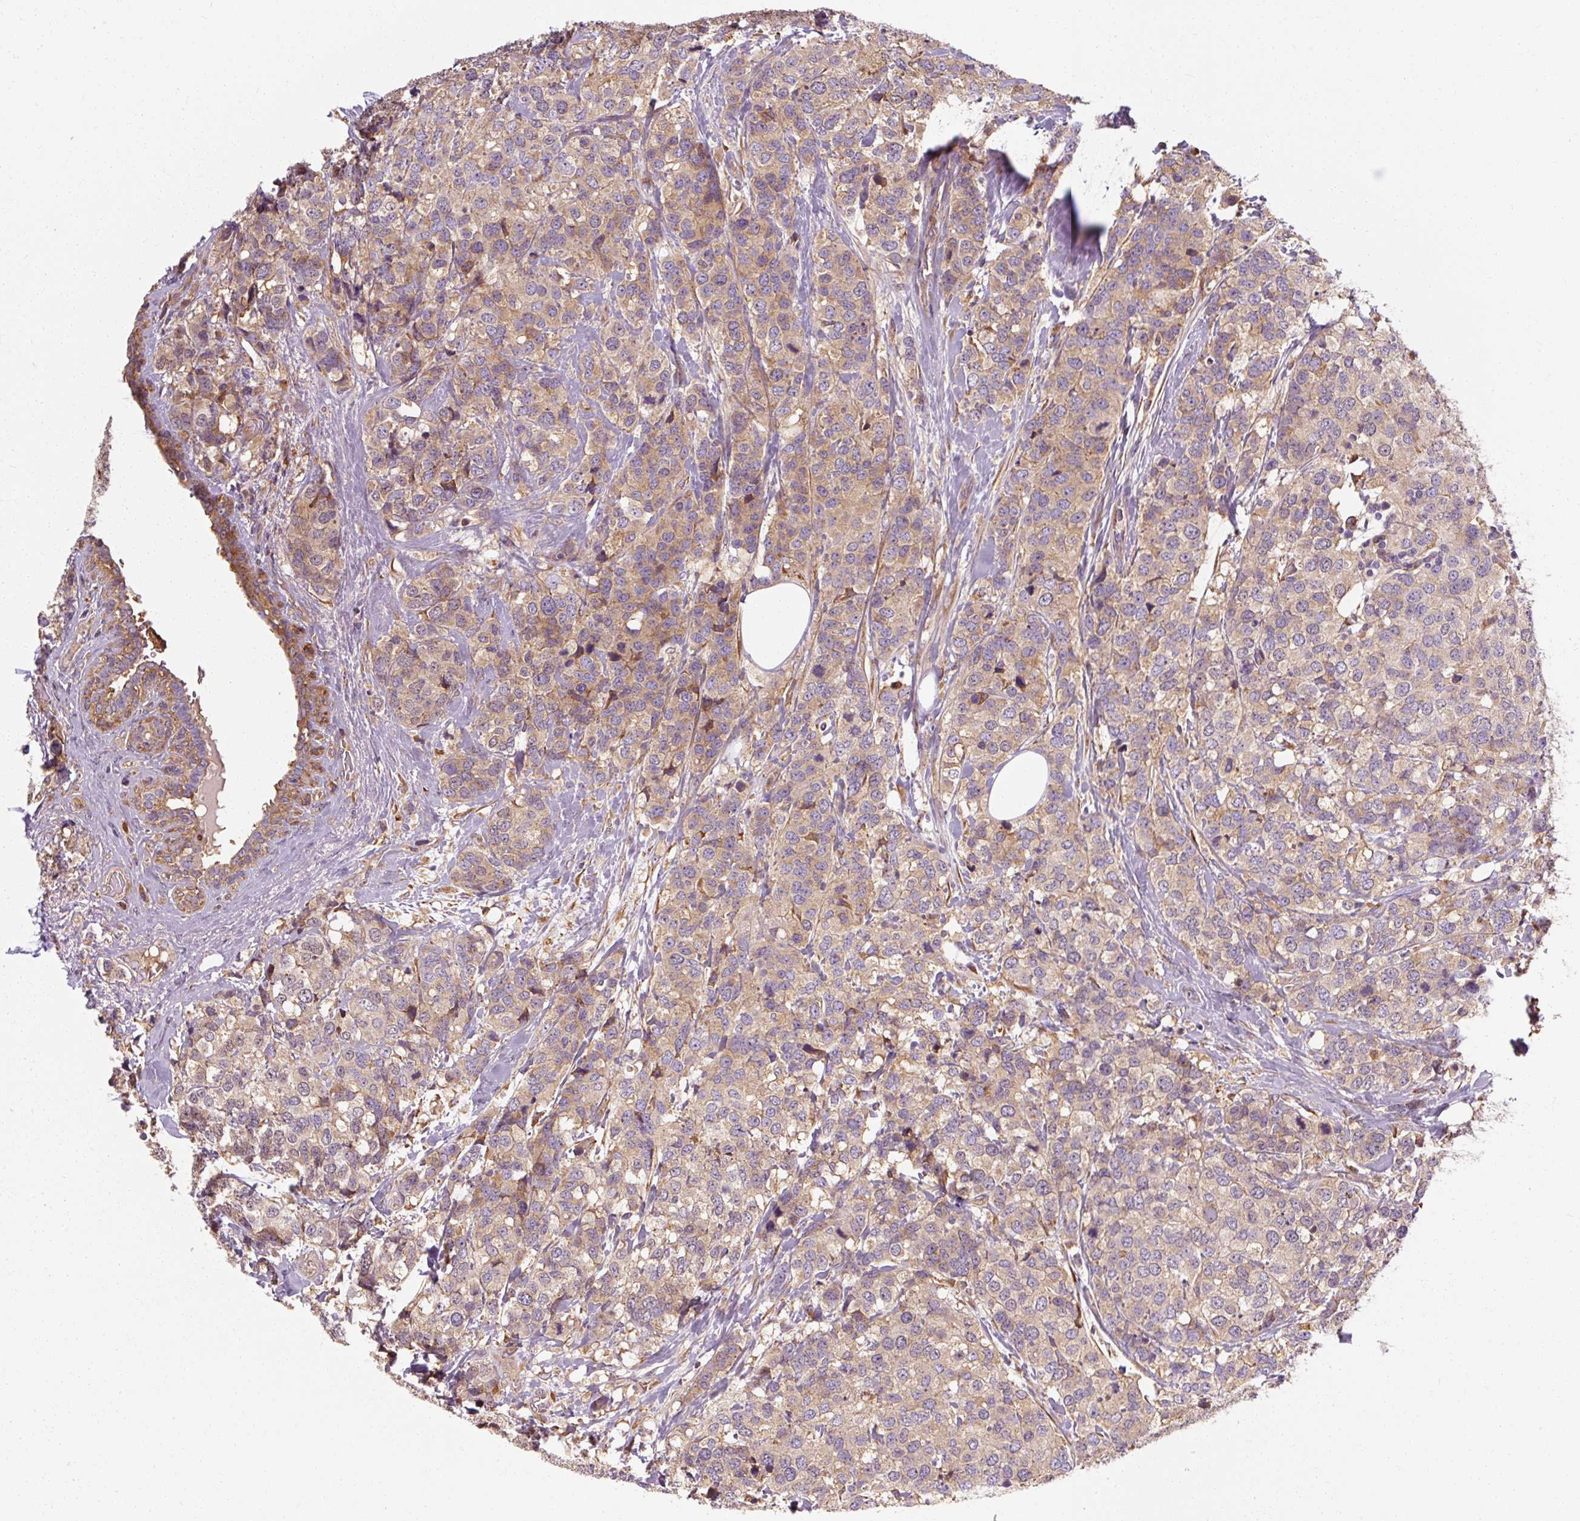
{"staining": {"intensity": "weak", "quantity": ">75%", "location": "cytoplasmic/membranous"}, "tissue": "breast cancer", "cell_type": "Tumor cells", "image_type": "cancer", "snomed": [{"axis": "morphology", "description": "Lobular carcinoma"}, {"axis": "topography", "description": "Breast"}], "caption": "IHC image of neoplastic tissue: human lobular carcinoma (breast) stained using immunohistochemistry reveals low levels of weak protein expression localized specifically in the cytoplasmic/membranous of tumor cells, appearing as a cytoplasmic/membranous brown color.", "gene": "TBC1D4", "patient": {"sex": "female", "age": 59}}